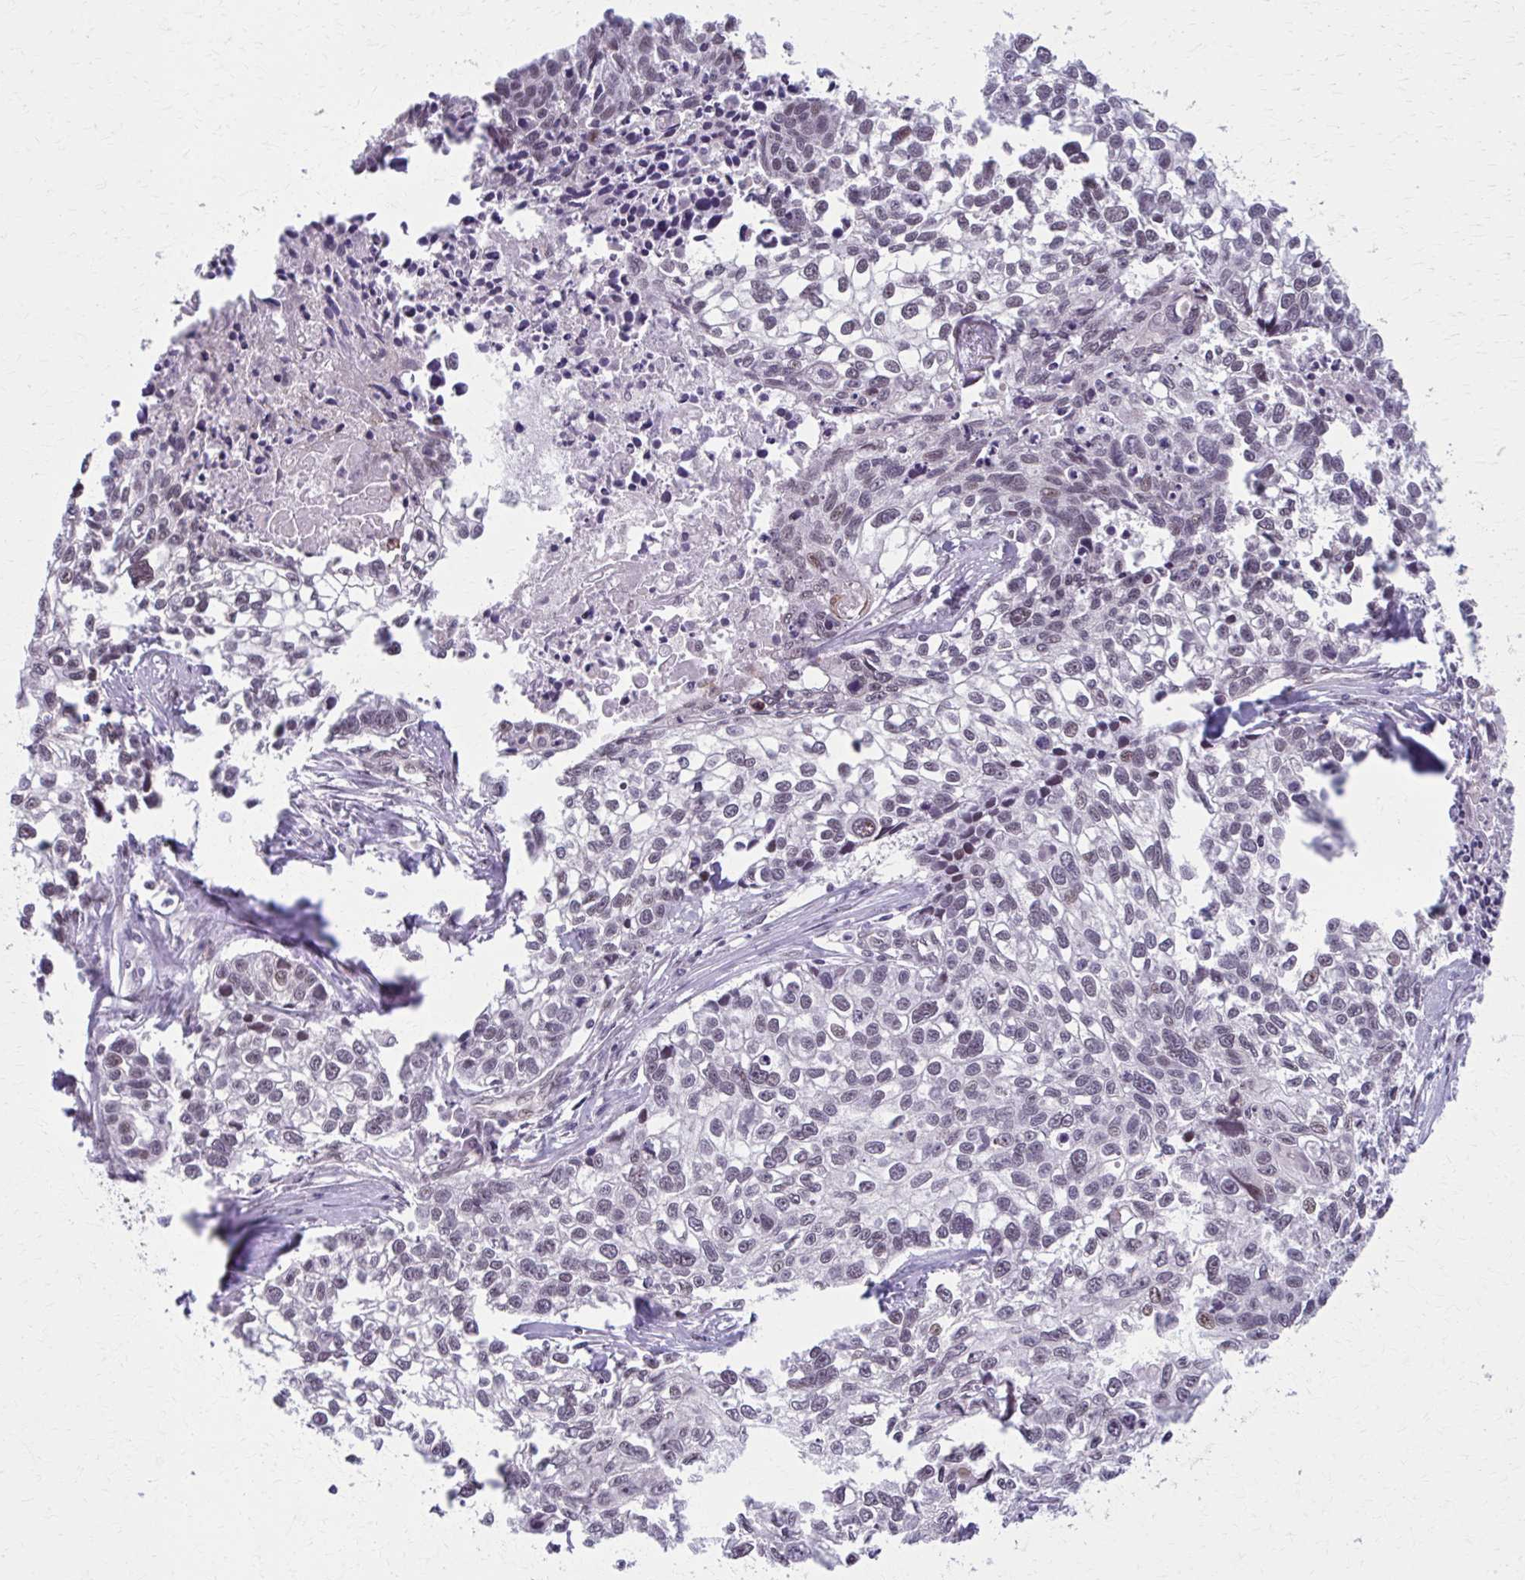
{"staining": {"intensity": "weak", "quantity": "25%-75%", "location": "nuclear"}, "tissue": "lung cancer", "cell_type": "Tumor cells", "image_type": "cancer", "snomed": [{"axis": "morphology", "description": "Squamous cell carcinoma, NOS"}, {"axis": "topography", "description": "Lung"}], "caption": "Weak nuclear staining for a protein is seen in approximately 25%-75% of tumor cells of squamous cell carcinoma (lung) using IHC.", "gene": "SETBP1", "patient": {"sex": "male", "age": 74}}